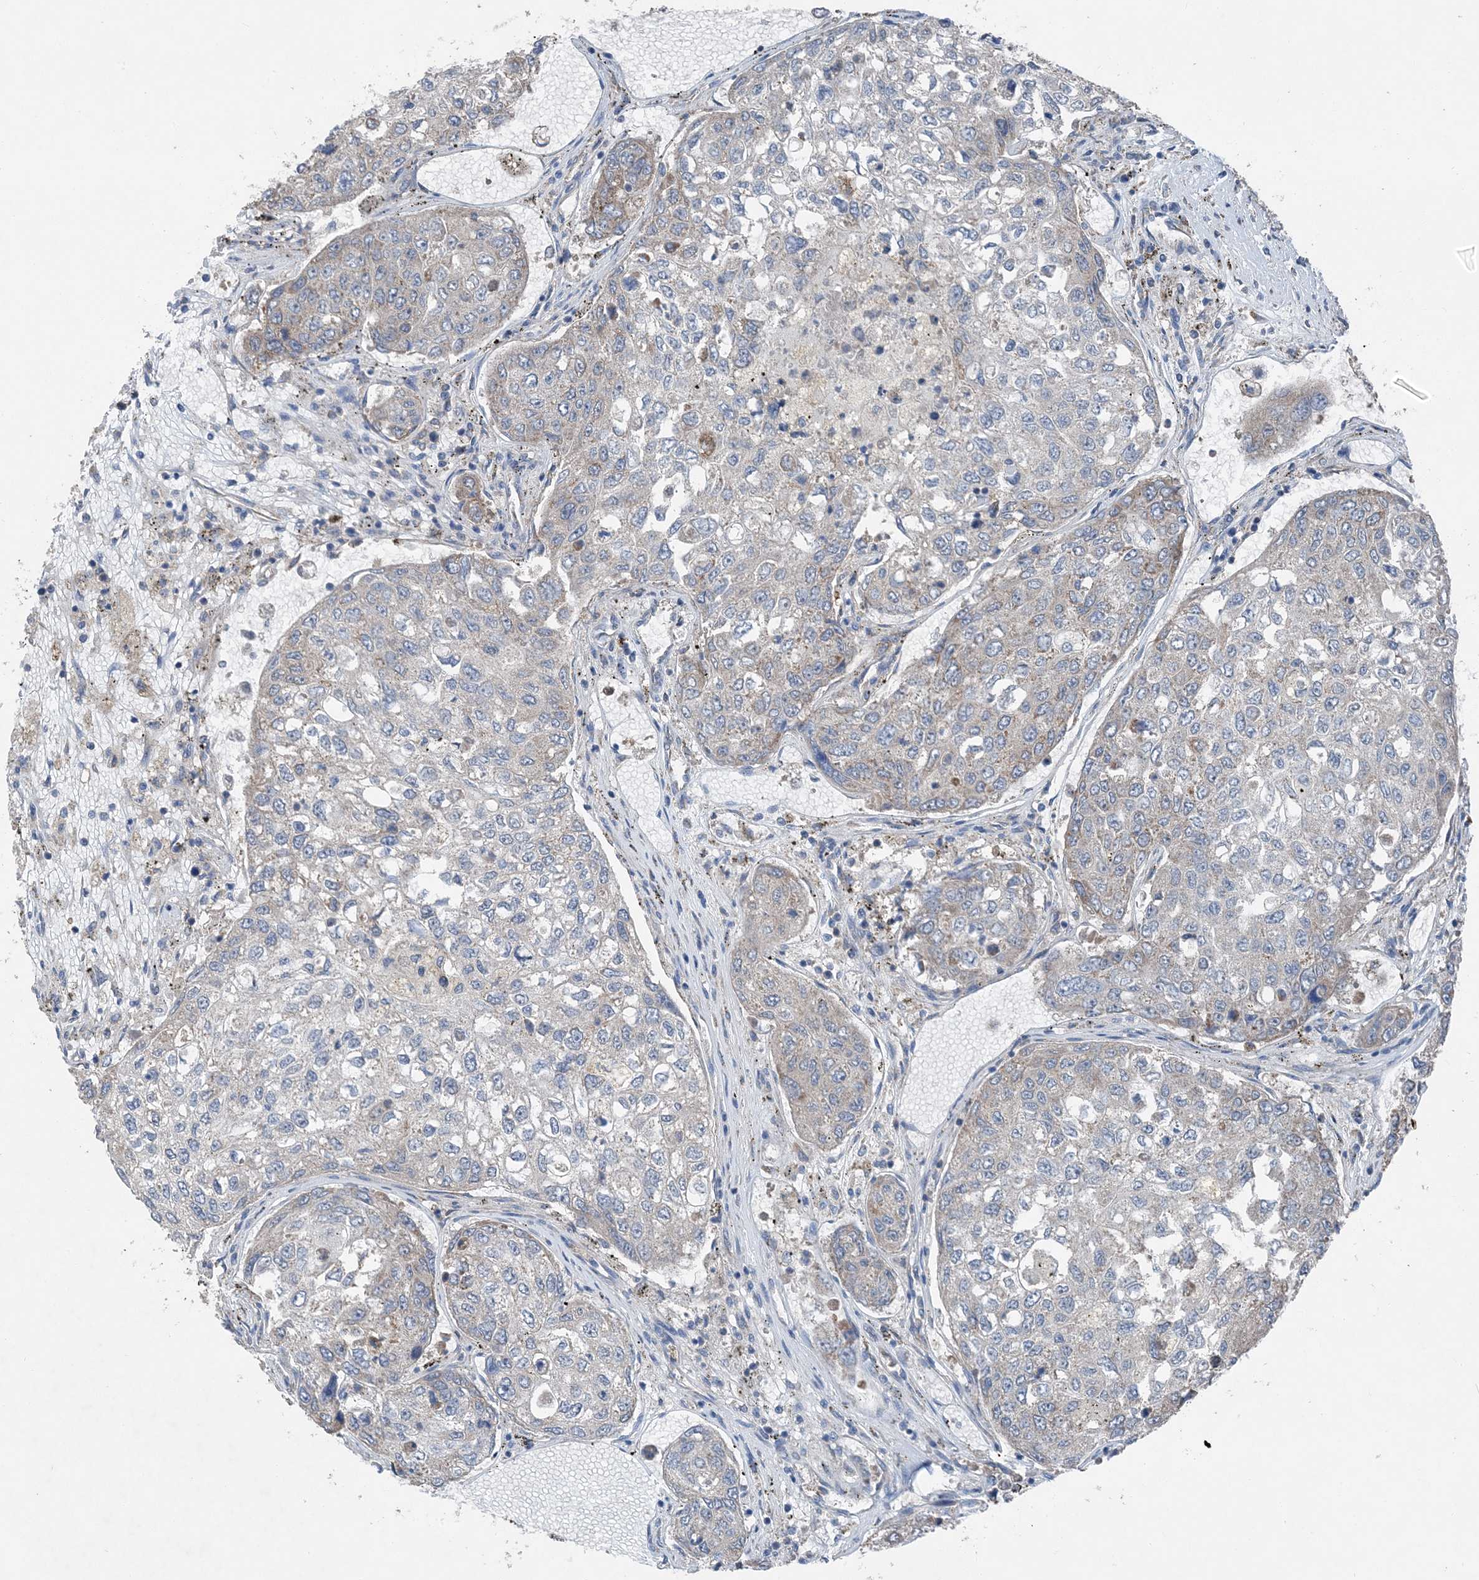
{"staining": {"intensity": "weak", "quantity": "<25%", "location": "cytoplasmic/membranous"}, "tissue": "urothelial cancer", "cell_type": "Tumor cells", "image_type": "cancer", "snomed": [{"axis": "morphology", "description": "Urothelial carcinoma, High grade"}, {"axis": "topography", "description": "Lymph node"}, {"axis": "topography", "description": "Urinary bladder"}], "caption": "Immunohistochemical staining of human urothelial cancer reveals no significant expression in tumor cells. (DAB IHC with hematoxylin counter stain).", "gene": "DHX30", "patient": {"sex": "male", "age": 51}}